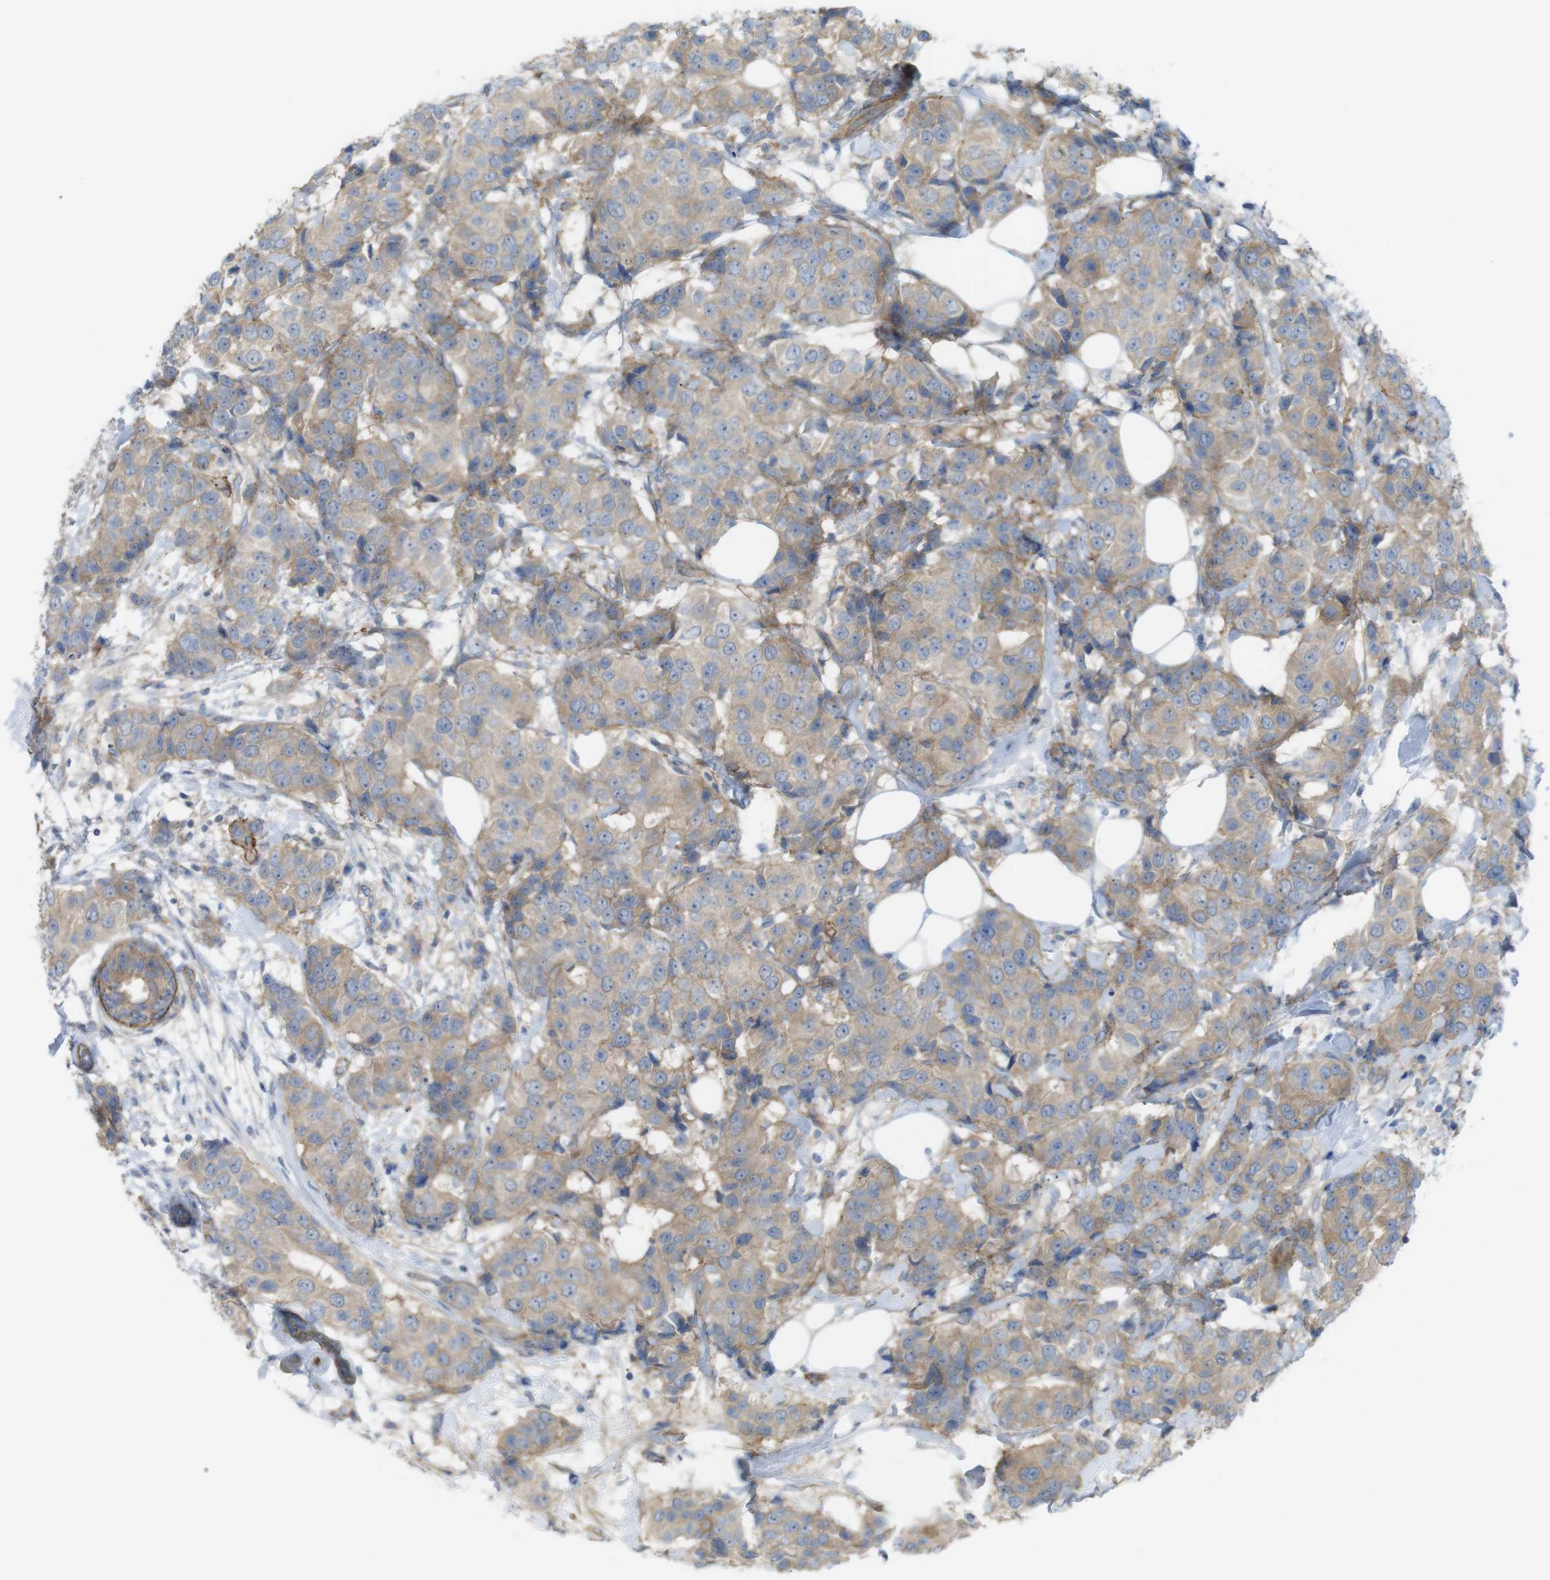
{"staining": {"intensity": "moderate", "quantity": ">75%", "location": "cytoplasmic/membranous"}, "tissue": "breast cancer", "cell_type": "Tumor cells", "image_type": "cancer", "snomed": [{"axis": "morphology", "description": "Normal tissue, NOS"}, {"axis": "morphology", "description": "Duct carcinoma"}, {"axis": "topography", "description": "Breast"}], "caption": "There is medium levels of moderate cytoplasmic/membranous positivity in tumor cells of infiltrating ductal carcinoma (breast), as demonstrated by immunohistochemical staining (brown color).", "gene": "PREX2", "patient": {"sex": "female", "age": 39}}